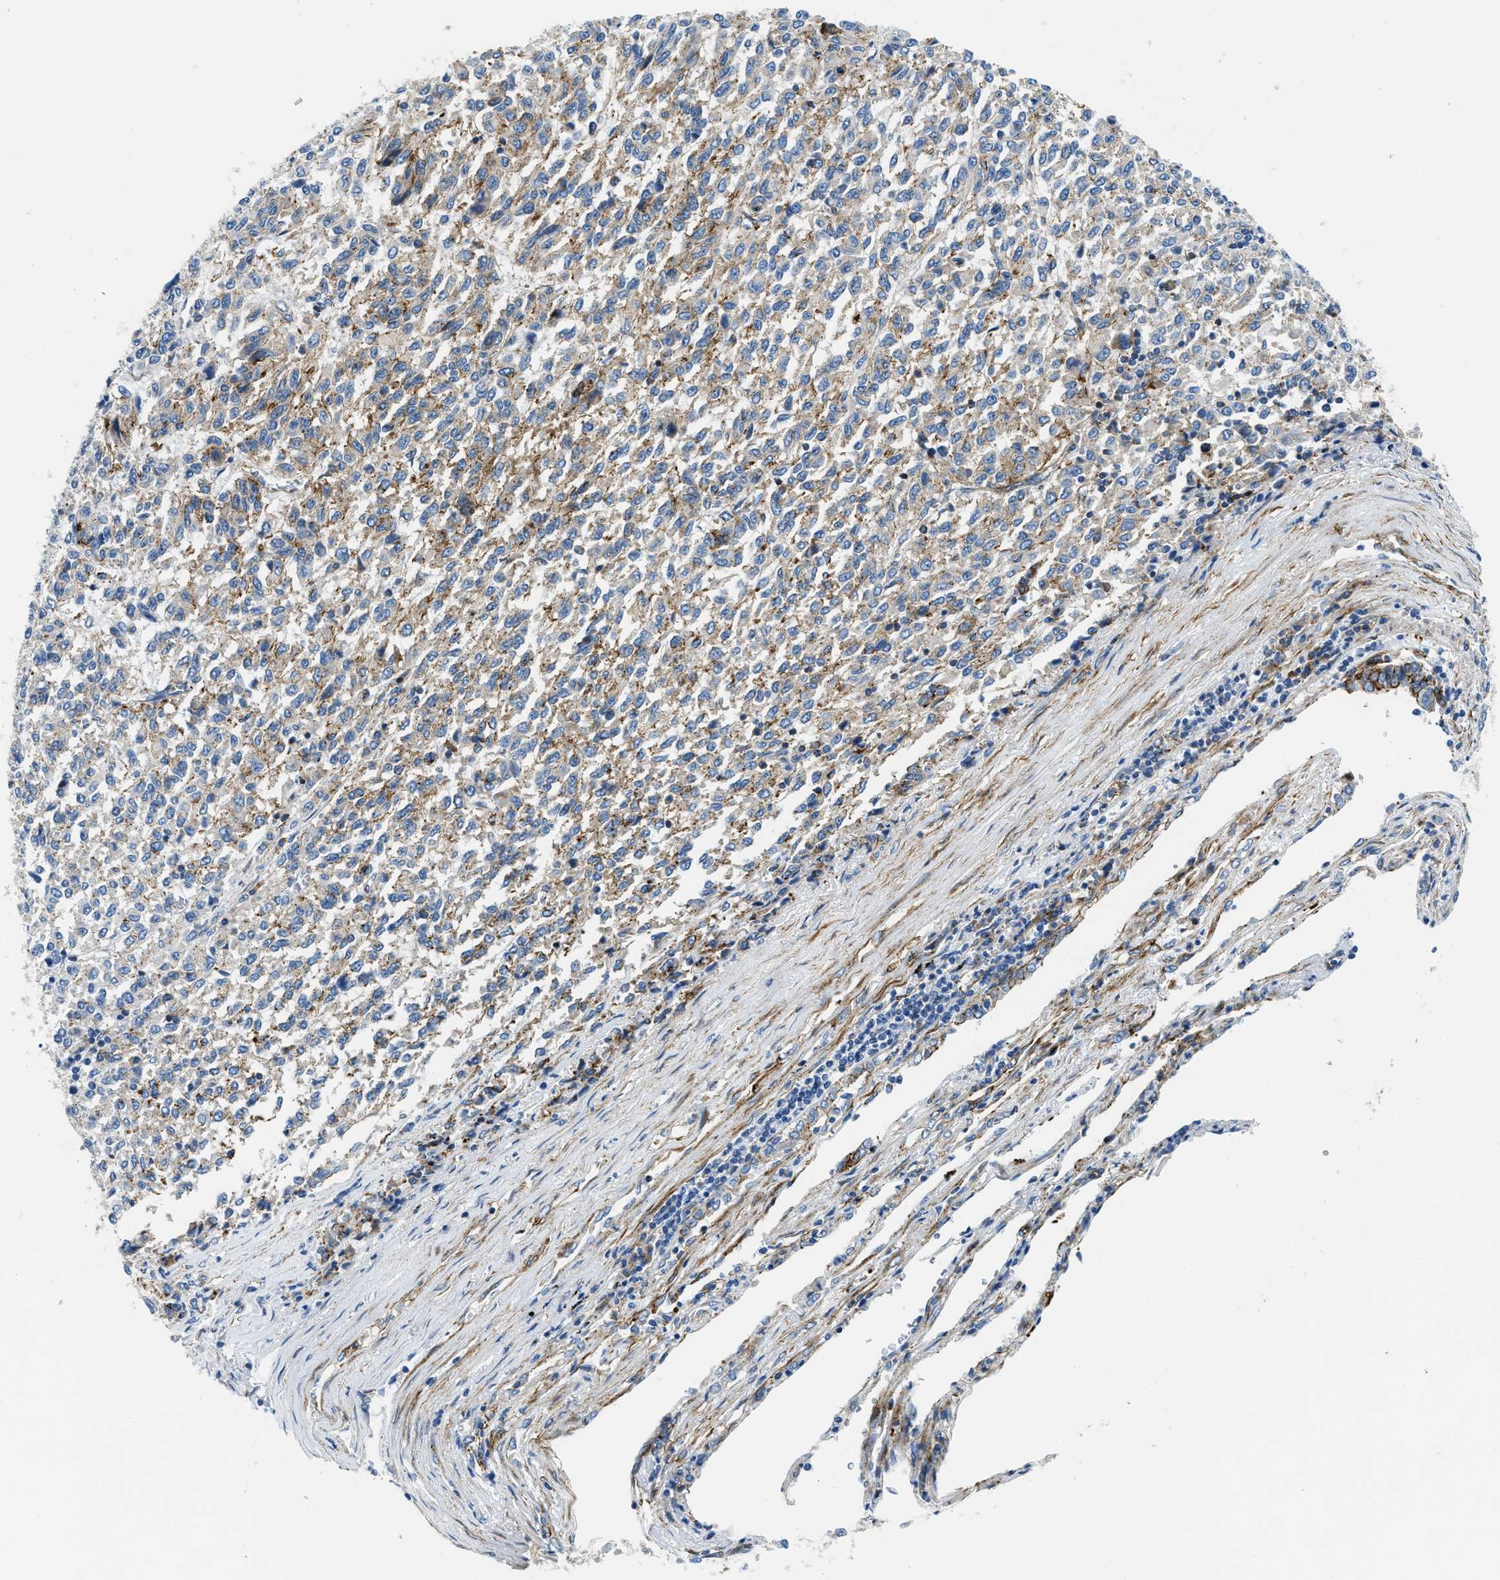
{"staining": {"intensity": "moderate", "quantity": ">75%", "location": "cytoplasmic/membranous"}, "tissue": "melanoma", "cell_type": "Tumor cells", "image_type": "cancer", "snomed": [{"axis": "morphology", "description": "Malignant melanoma, Metastatic site"}, {"axis": "topography", "description": "Lung"}], "caption": "A medium amount of moderate cytoplasmic/membranous positivity is seen in approximately >75% of tumor cells in malignant melanoma (metastatic site) tissue.", "gene": "CUTA", "patient": {"sex": "male", "age": 64}}